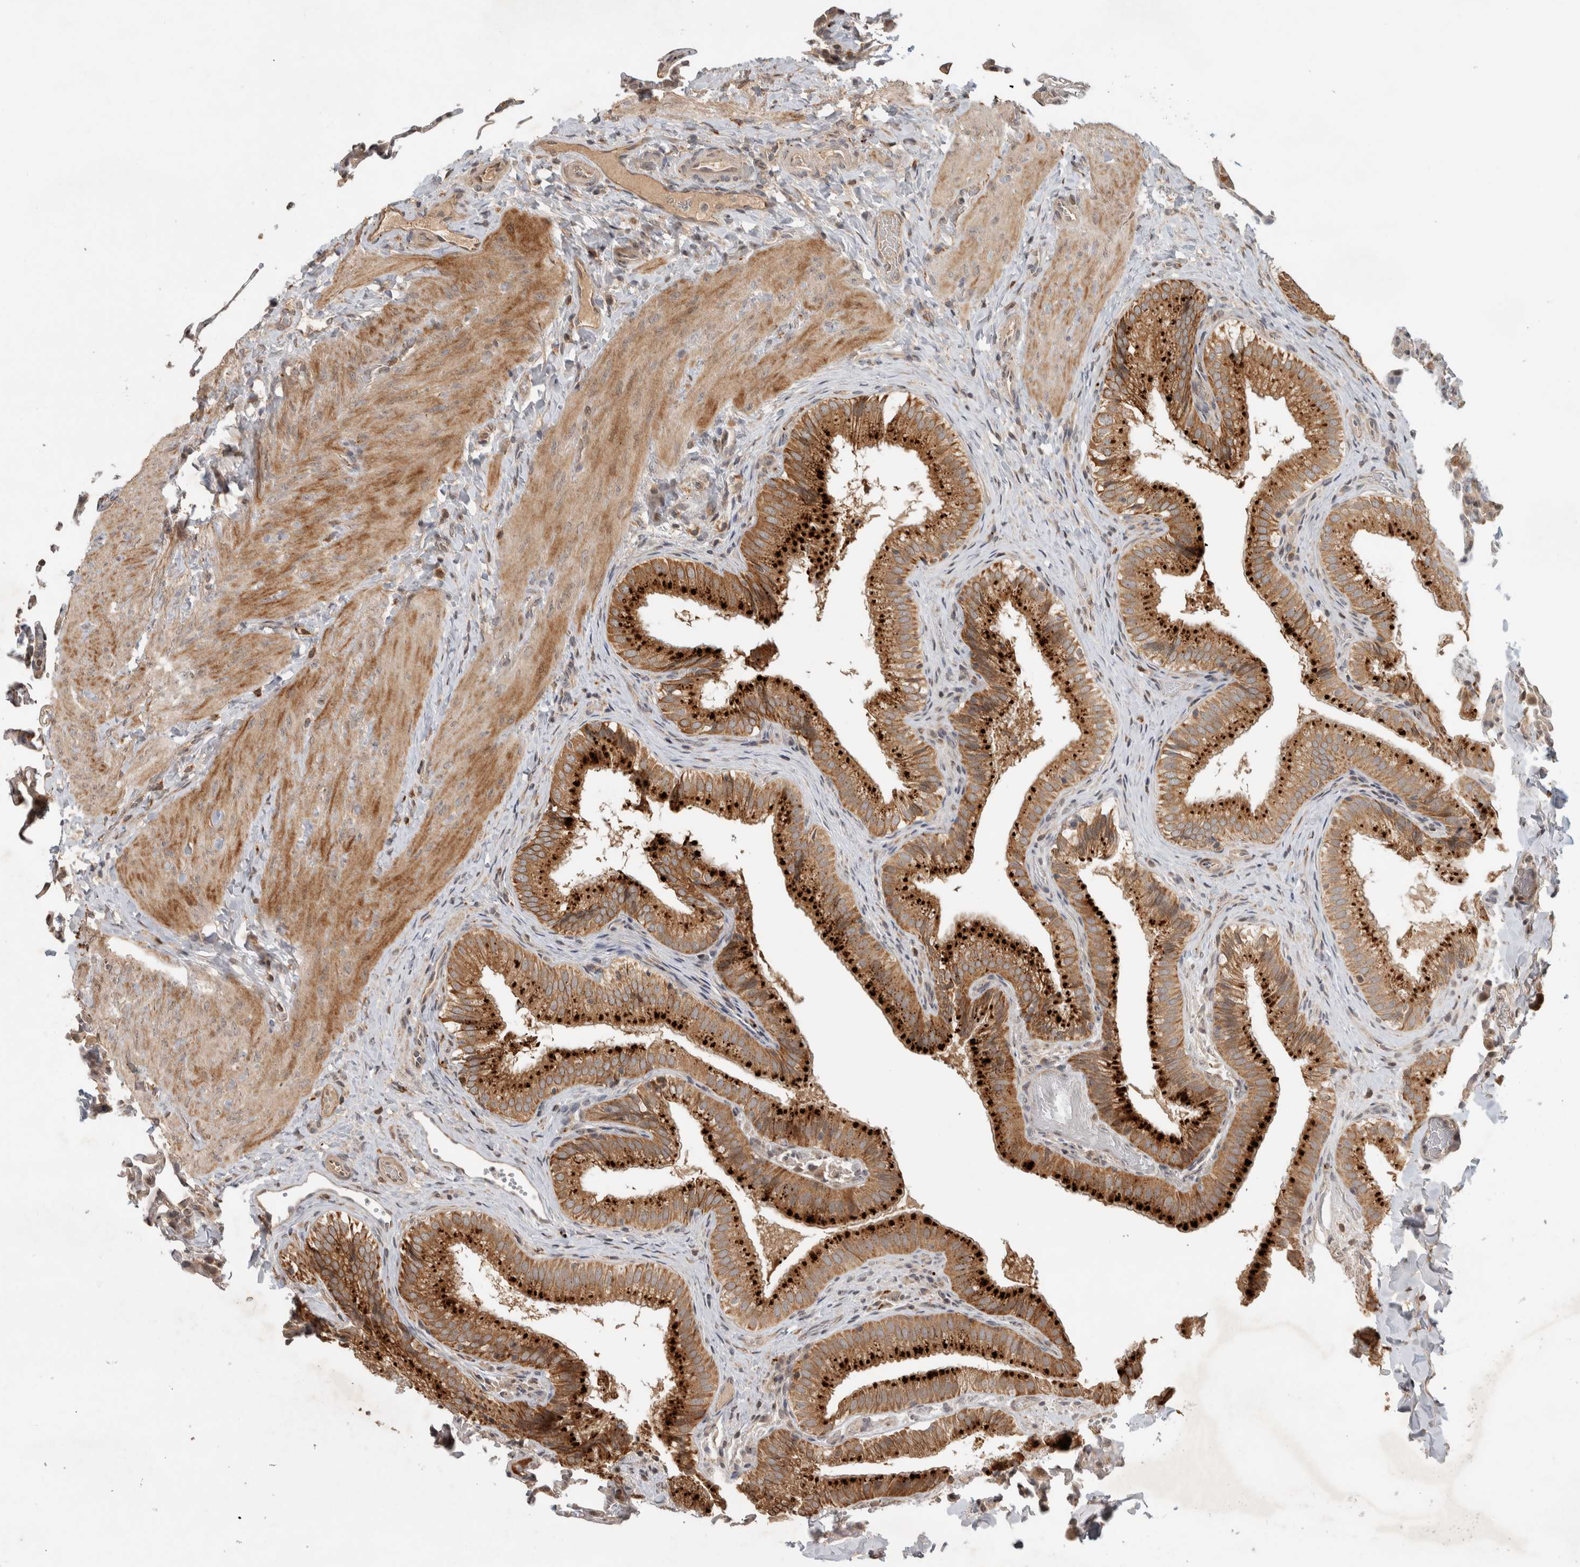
{"staining": {"intensity": "strong", "quantity": ">75%", "location": "cytoplasmic/membranous"}, "tissue": "gallbladder", "cell_type": "Glandular cells", "image_type": "normal", "snomed": [{"axis": "morphology", "description": "Normal tissue, NOS"}, {"axis": "topography", "description": "Gallbladder"}], "caption": "The histopathology image shows staining of benign gallbladder, revealing strong cytoplasmic/membranous protein expression (brown color) within glandular cells. Using DAB (brown) and hematoxylin (blue) stains, captured at high magnification using brightfield microscopy.", "gene": "PITPNC1", "patient": {"sex": "female", "age": 30}}